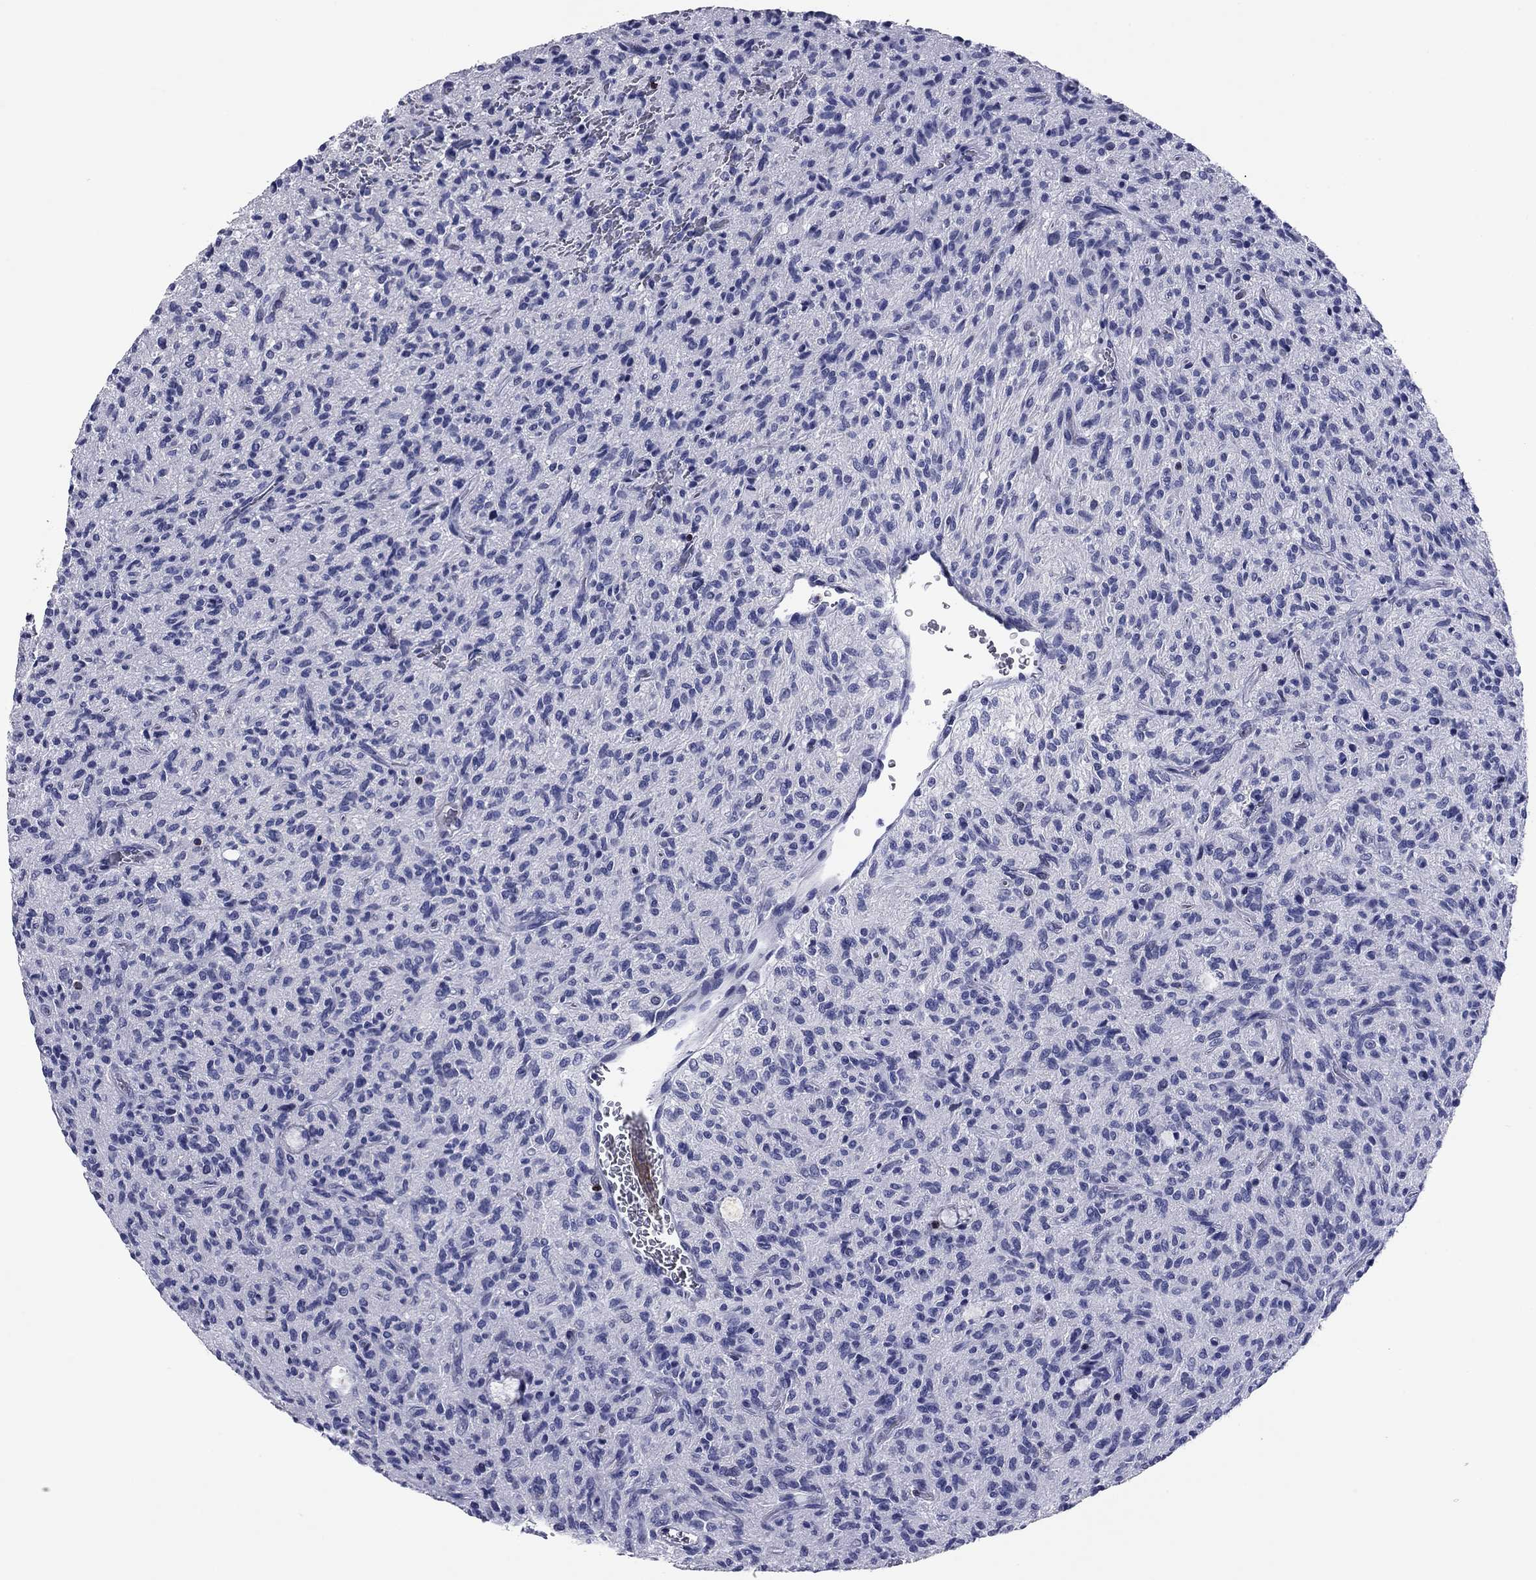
{"staining": {"intensity": "negative", "quantity": "none", "location": "none"}, "tissue": "glioma", "cell_type": "Tumor cells", "image_type": "cancer", "snomed": [{"axis": "morphology", "description": "Glioma, malignant, High grade"}, {"axis": "topography", "description": "Brain"}], "caption": "DAB immunohistochemical staining of human malignant glioma (high-grade) exhibits no significant staining in tumor cells.", "gene": "GZMK", "patient": {"sex": "male", "age": 64}}